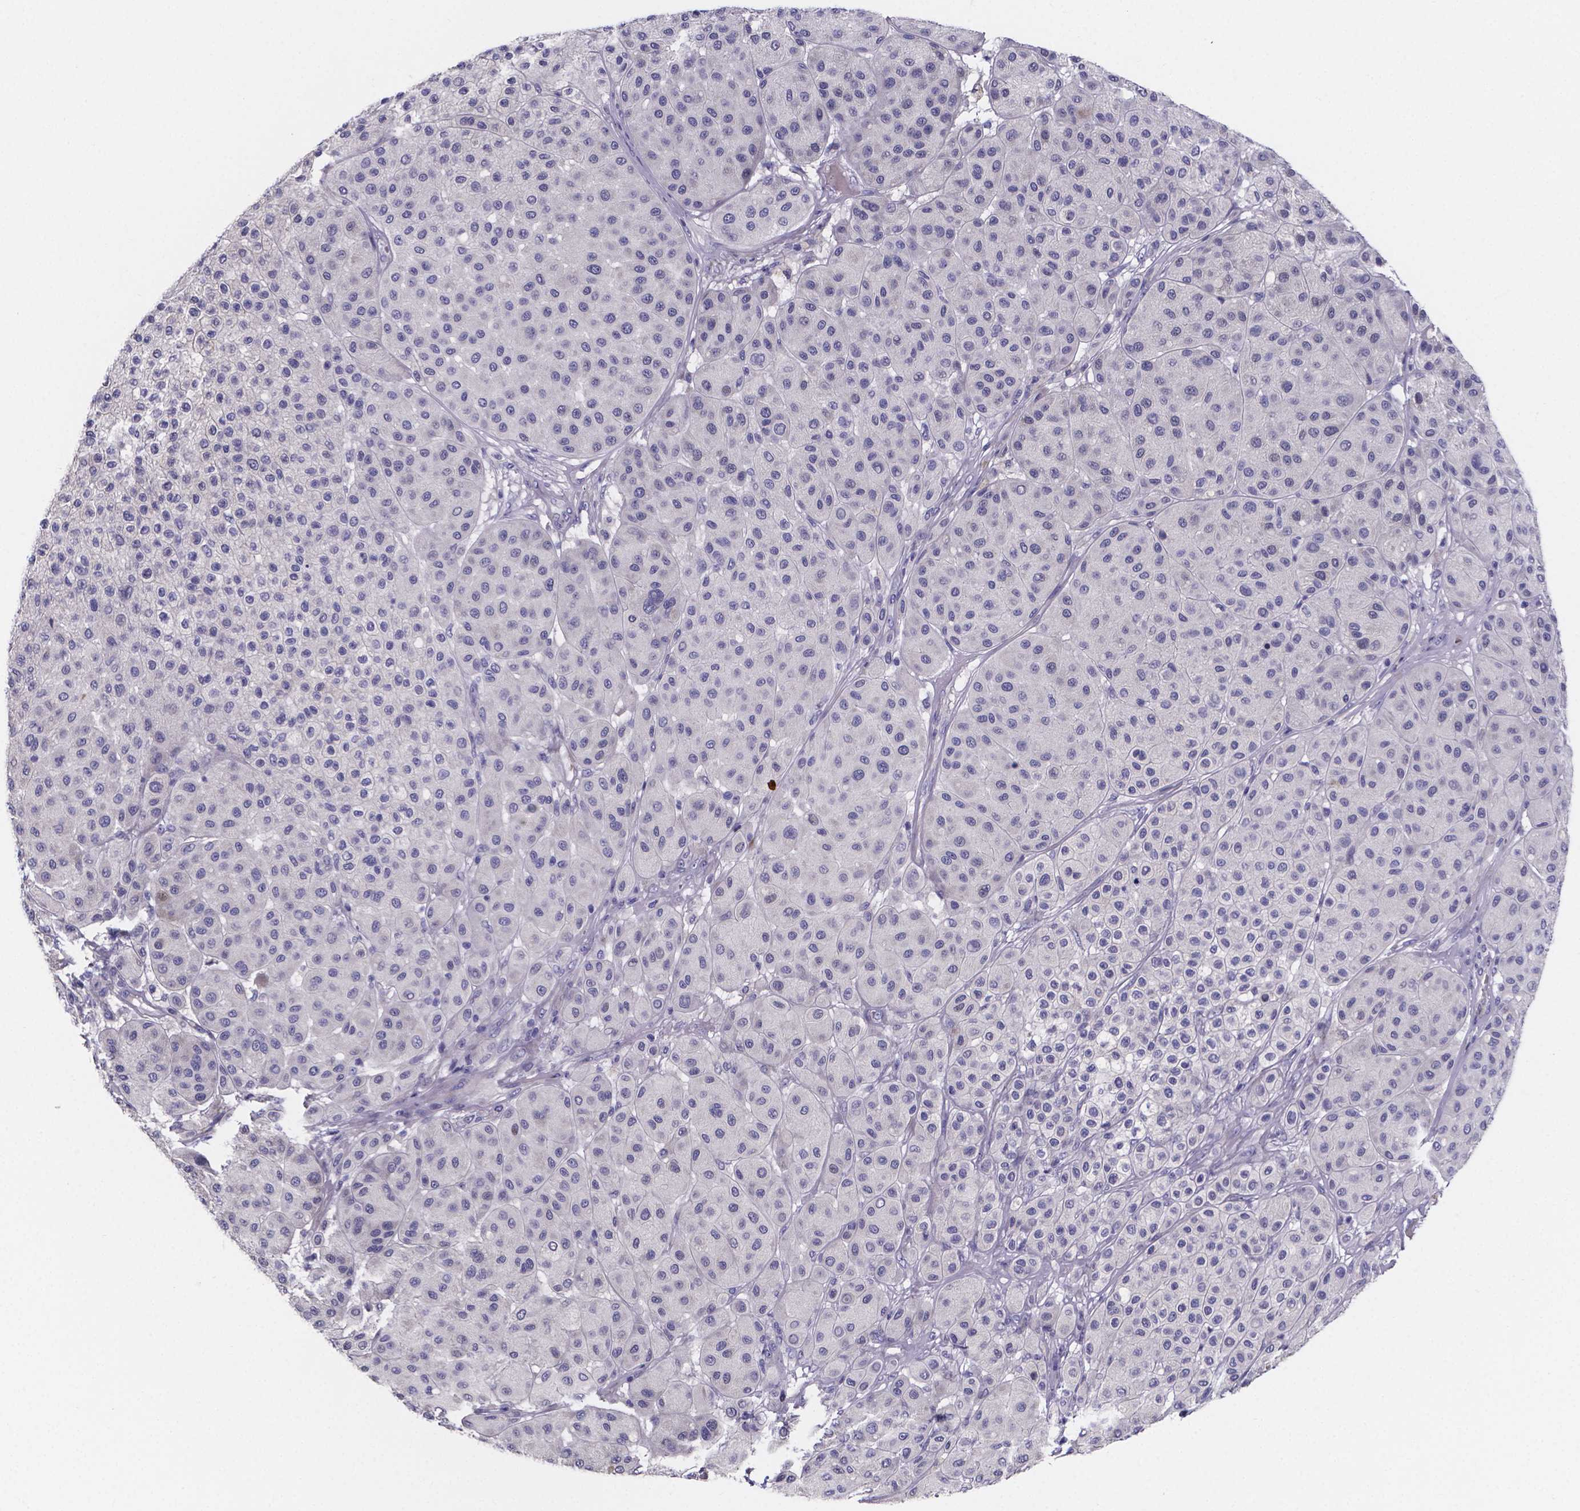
{"staining": {"intensity": "negative", "quantity": "none", "location": "none"}, "tissue": "melanoma", "cell_type": "Tumor cells", "image_type": "cancer", "snomed": [{"axis": "morphology", "description": "Malignant melanoma, Metastatic site"}, {"axis": "topography", "description": "Smooth muscle"}], "caption": "The IHC image has no significant expression in tumor cells of melanoma tissue.", "gene": "GABRA3", "patient": {"sex": "male", "age": 41}}